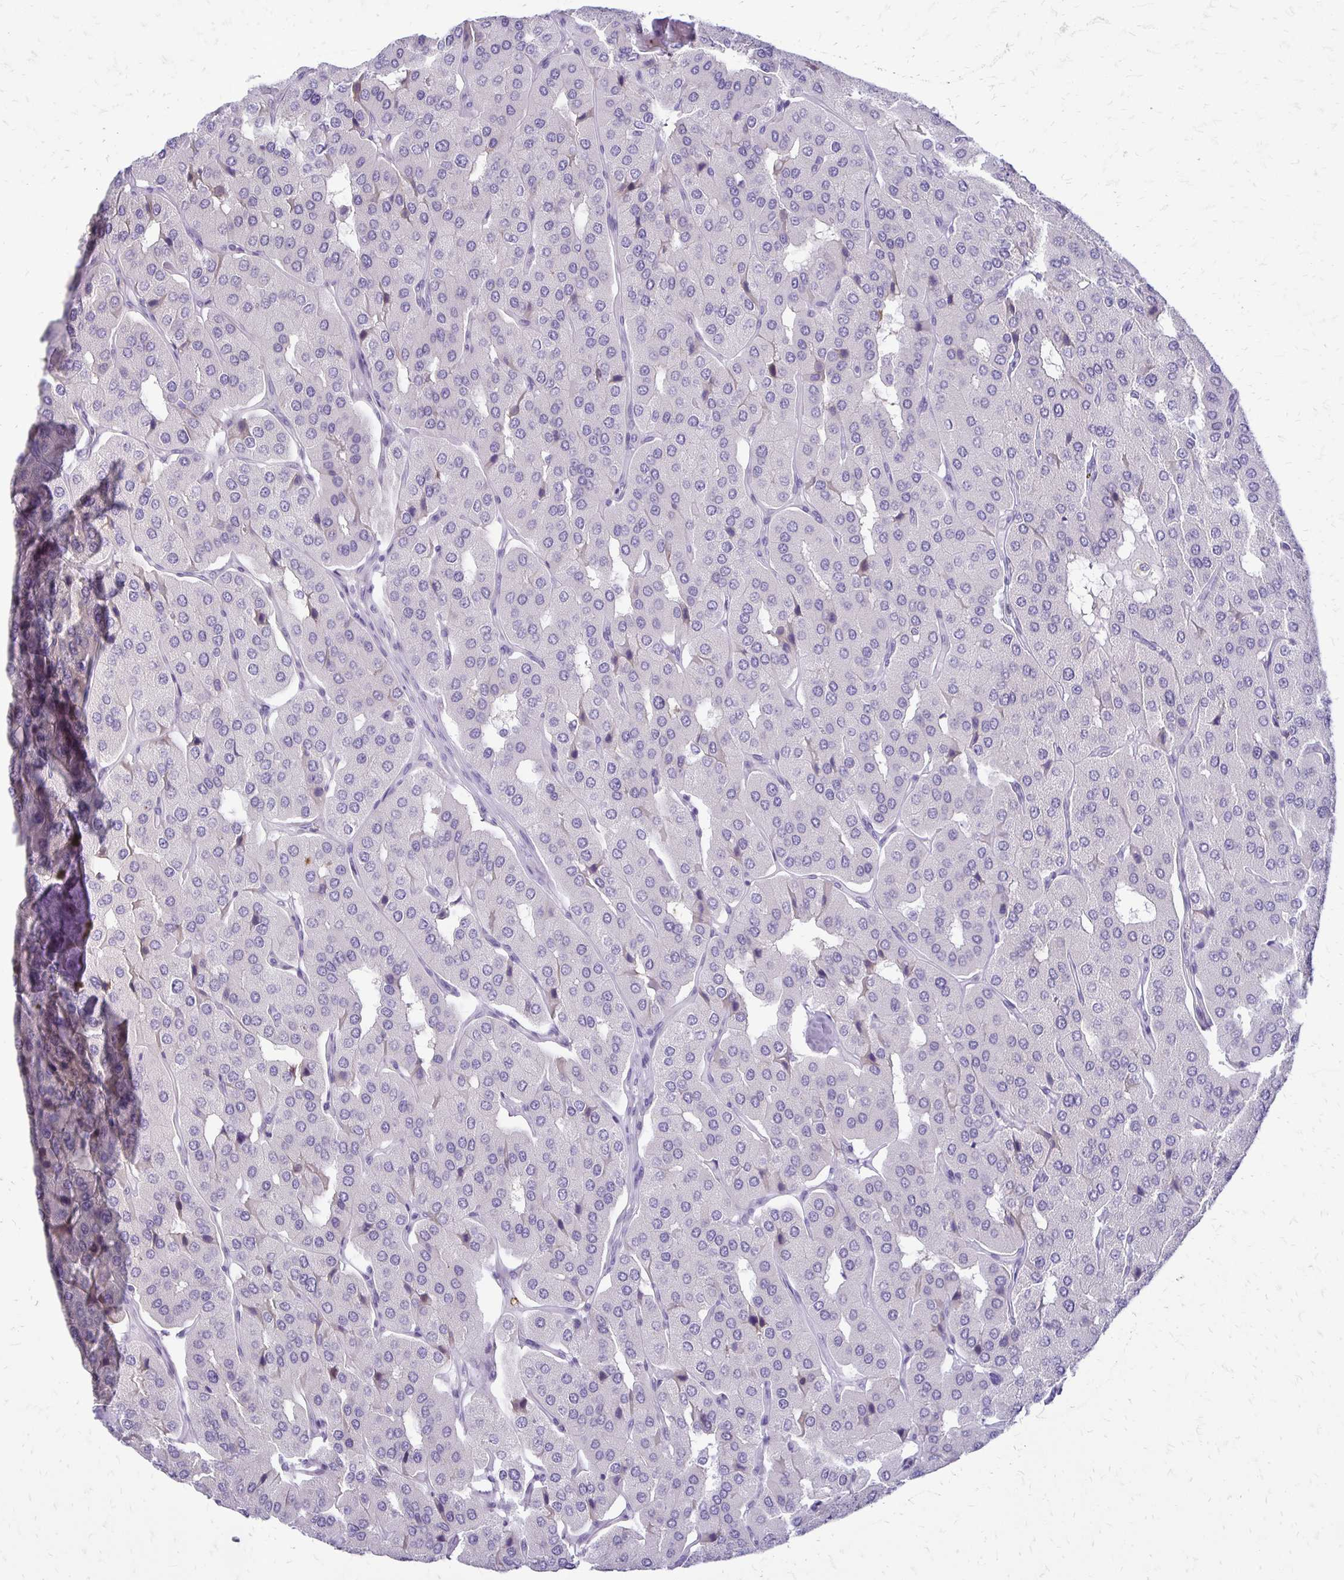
{"staining": {"intensity": "negative", "quantity": "none", "location": "none"}, "tissue": "parathyroid gland", "cell_type": "Glandular cells", "image_type": "normal", "snomed": [{"axis": "morphology", "description": "Normal tissue, NOS"}, {"axis": "morphology", "description": "Adenoma, NOS"}, {"axis": "topography", "description": "Parathyroid gland"}], "caption": "This image is of unremarkable parathyroid gland stained with immunohistochemistry to label a protein in brown with the nuclei are counter-stained blue. There is no expression in glandular cells.", "gene": "EPYC", "patient": {"sex": "female", "age": 86}}